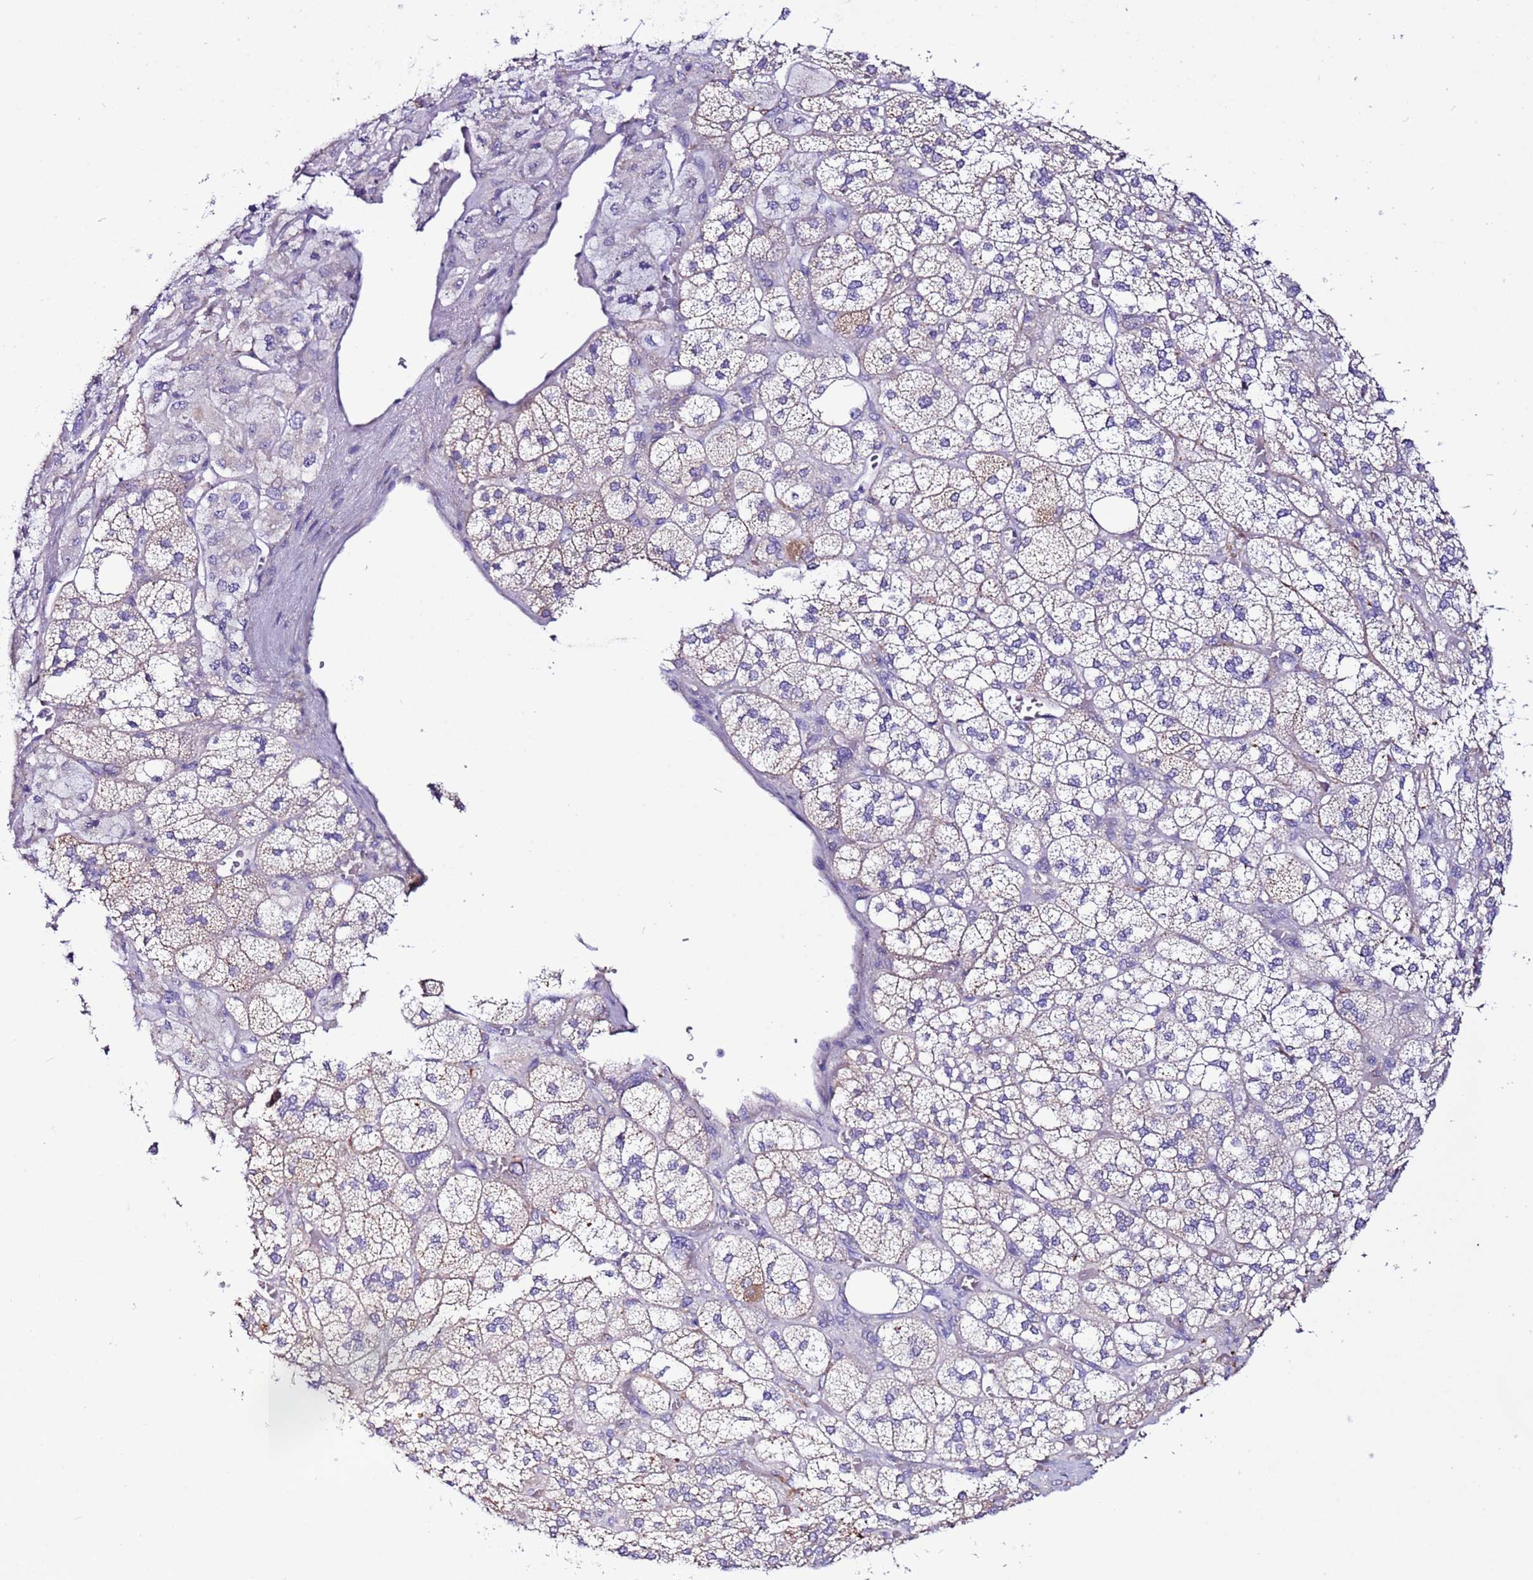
{"staining": {"intensity": "moderate", "quantity": "<25%", "location": "cytoplasmic/membranous"}, "tissue": "adrenal gland", "cell_type": "Glandular cells", "image_type": "normal", "snomed": [{"axis": "morphology", "description": "Normal tissue, NOS"}, {"axis": "topography", "description": "Adrenal gland"}], "caption": "This is an image of immunohistochemistry (IHC) staining of unremarkable adrenal gland, which shows moderate positivity in the cytoplasmic/membranous of glandular cells.", "gene": "MYBPC3", "patient": {"sex": "male", "age": 61}}